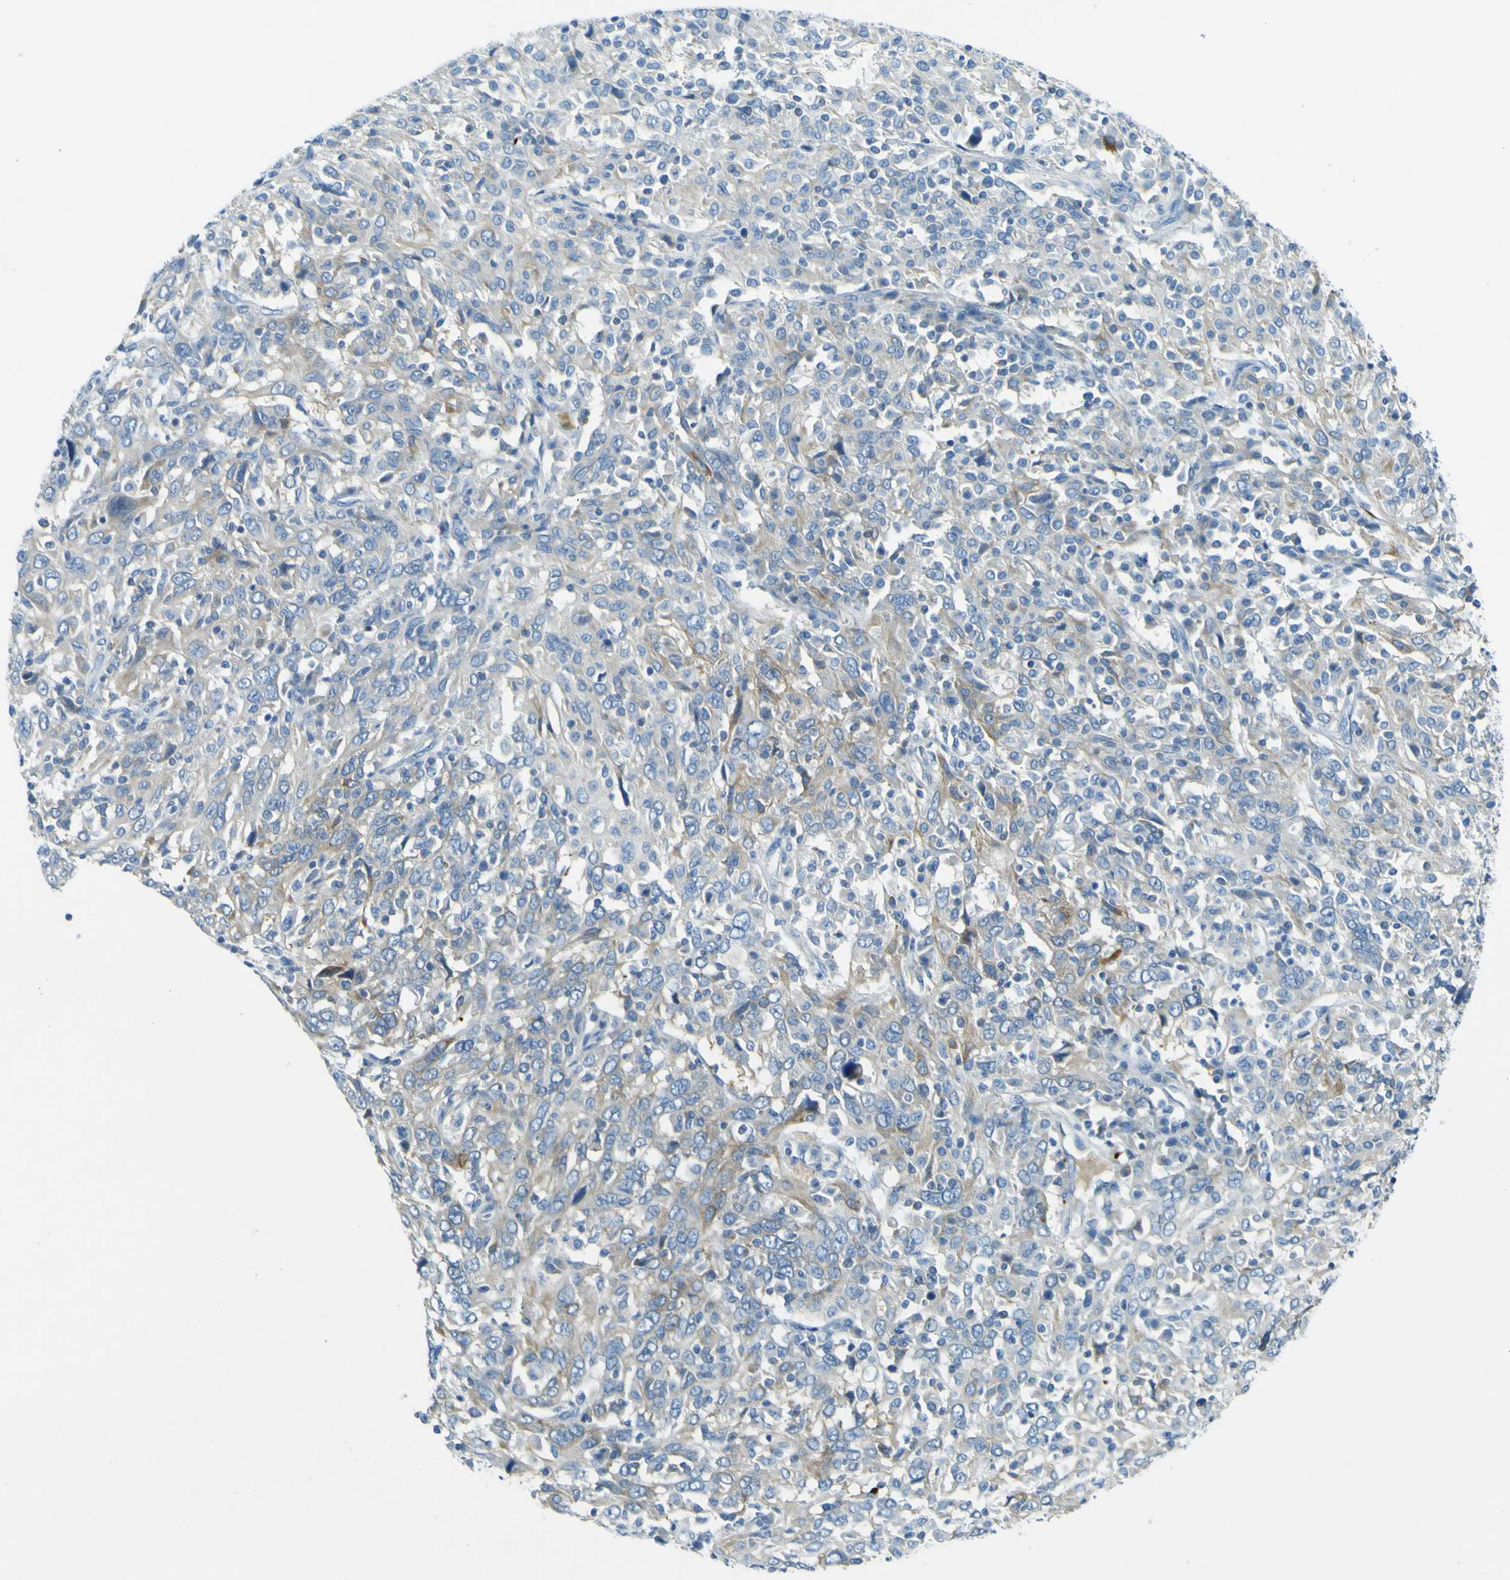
{"staining": {"intensity": "moderate", "quantity": "<25%", "location": "cytoplasmic/membranous"}, "tissue": "cervical cancer", "cell_type": "Tumor cells", "image_type": "cancer", "snomed": [{"axis": "morphology", "description": "Squamous cell carcinoma, NOS"}, {"axis": "topography", "description": "Cervix"}], "caption": "This is a photomicrograph of immunohistochemistry staining of cervical cancer, which shows moderate expression in the cytoplasmic/membranous of tumor cells.", "gene": "SORCS1", "patient": {"sex": "female", "age": 46}}